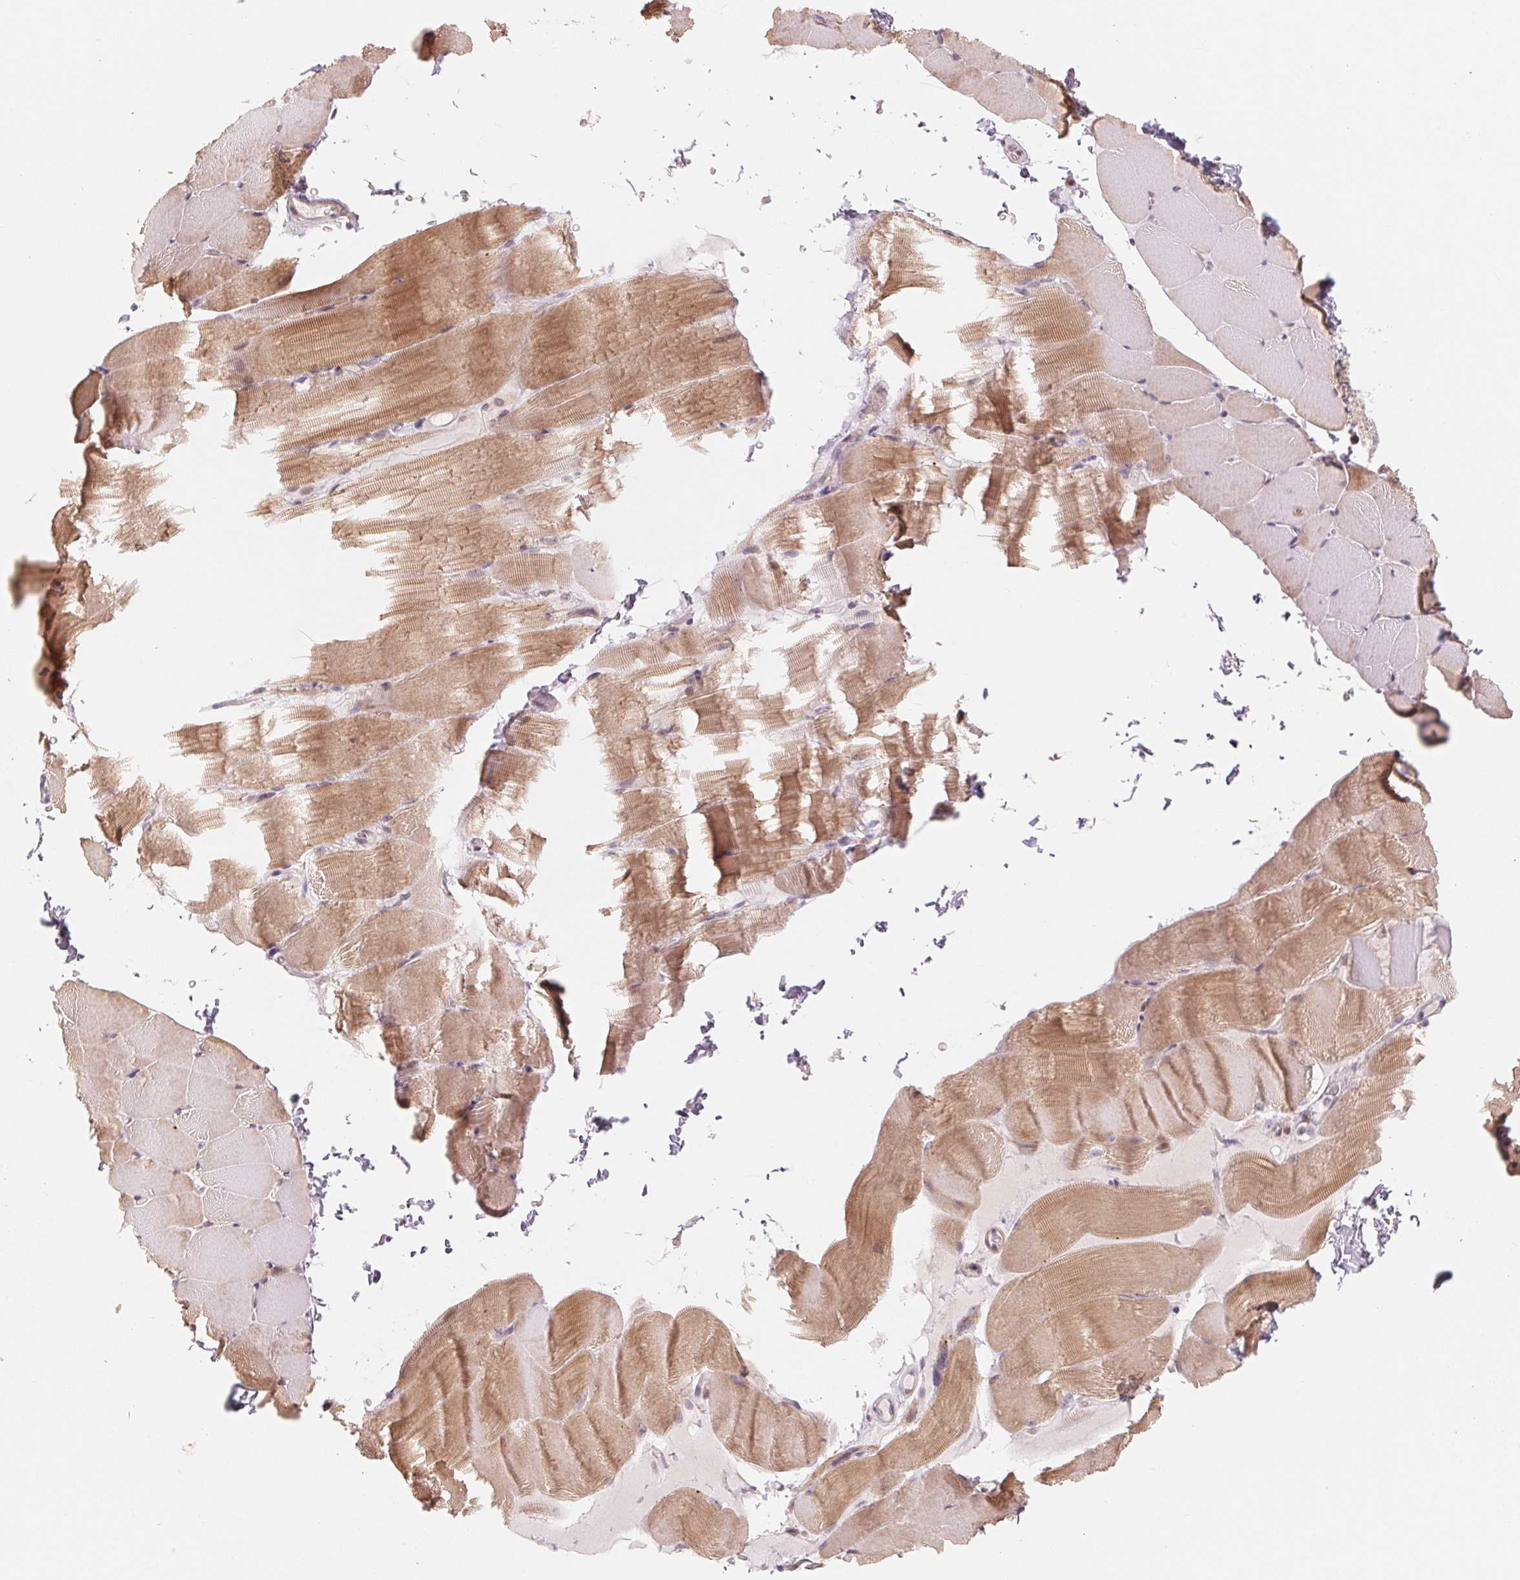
{"staining": {"intensity": "moderate", "quantity": "25%-75%", "location": "cytoplasmic/membranous"}, "tissue": "skeletal muscle", "cell_type": "Myocytes", "image_type": "normal", "snomed": [{"axis": "morphology", "description": "Normal tissue, NOS"}, {"axis": "topography", "description": "Skeletal muscle"}], "caption": "IHC (DAB (3,3'-diaminobenzidine)) staining of normal skeletal muscle displays moderate cytoplasmic/membranous protein staining in approximately 25%-75% of myocytes. (DAB (3,3'-diaminobenzidine) = brown stain, brightfield microscopy at high magnification).", "gene": "DENND2C", "patient": {"sex": "female", "age": 37}}